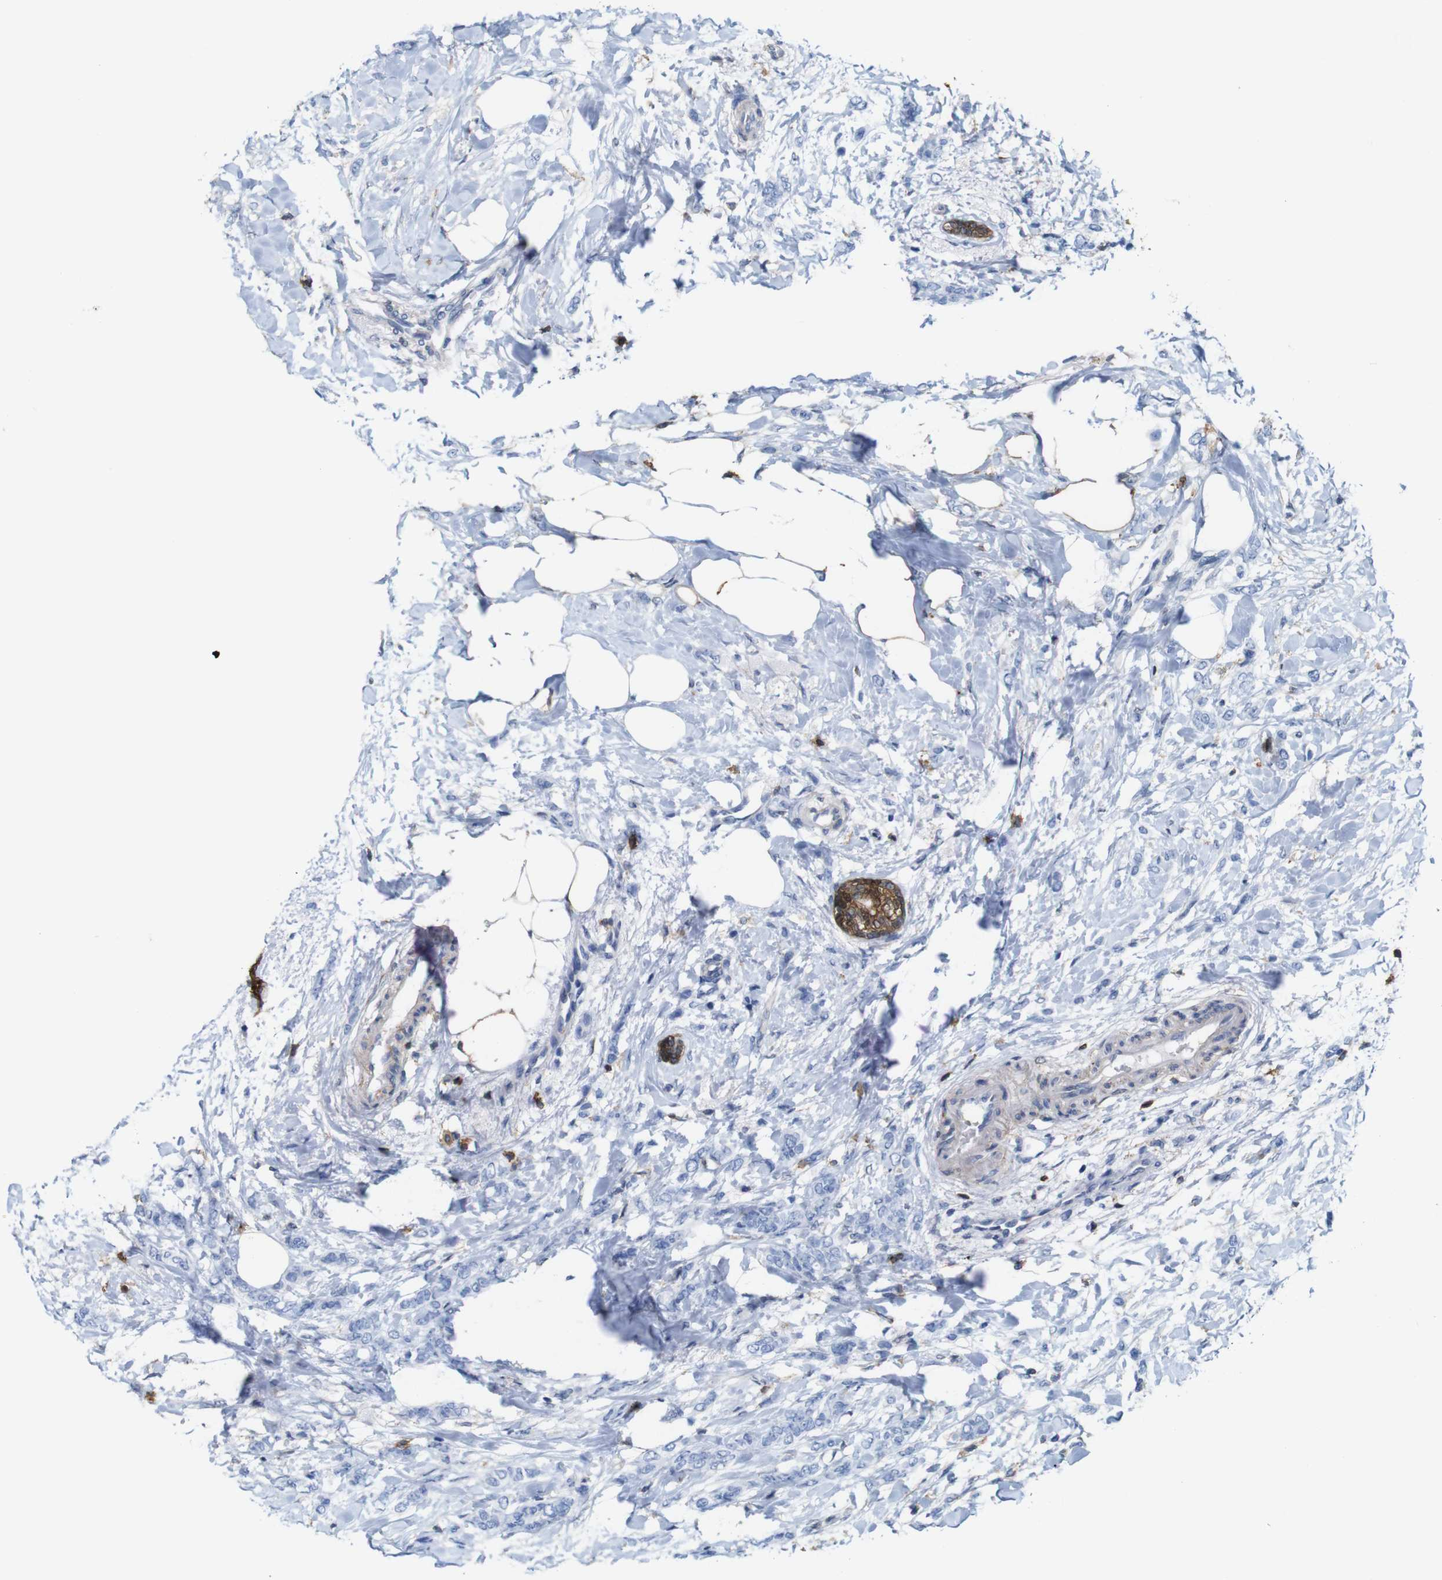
{"staining": {"intensity": "negative", "quantity": "none", "location": "none"}, "tissue": "breast cancer", "cell_type": "Tumor cells", "image_type": "cancer", "snomed": [{"axis": "morphology", "description": "Lobular carcinoma, in situ"}, {"axis": "morphology", "description": "Lobular carcinoma"}, {"axis": "topography", "description": "Breast"}], "caption": "This micrograph is of breast cancer (lobular carcinoma in situ) stained with IHC to label a protein in brown with the nuclei are counter-stained blue. There is no positivity in tumor cells.", "gene": "ANXA1", "patient": {"sex": "female", "age": 41}}